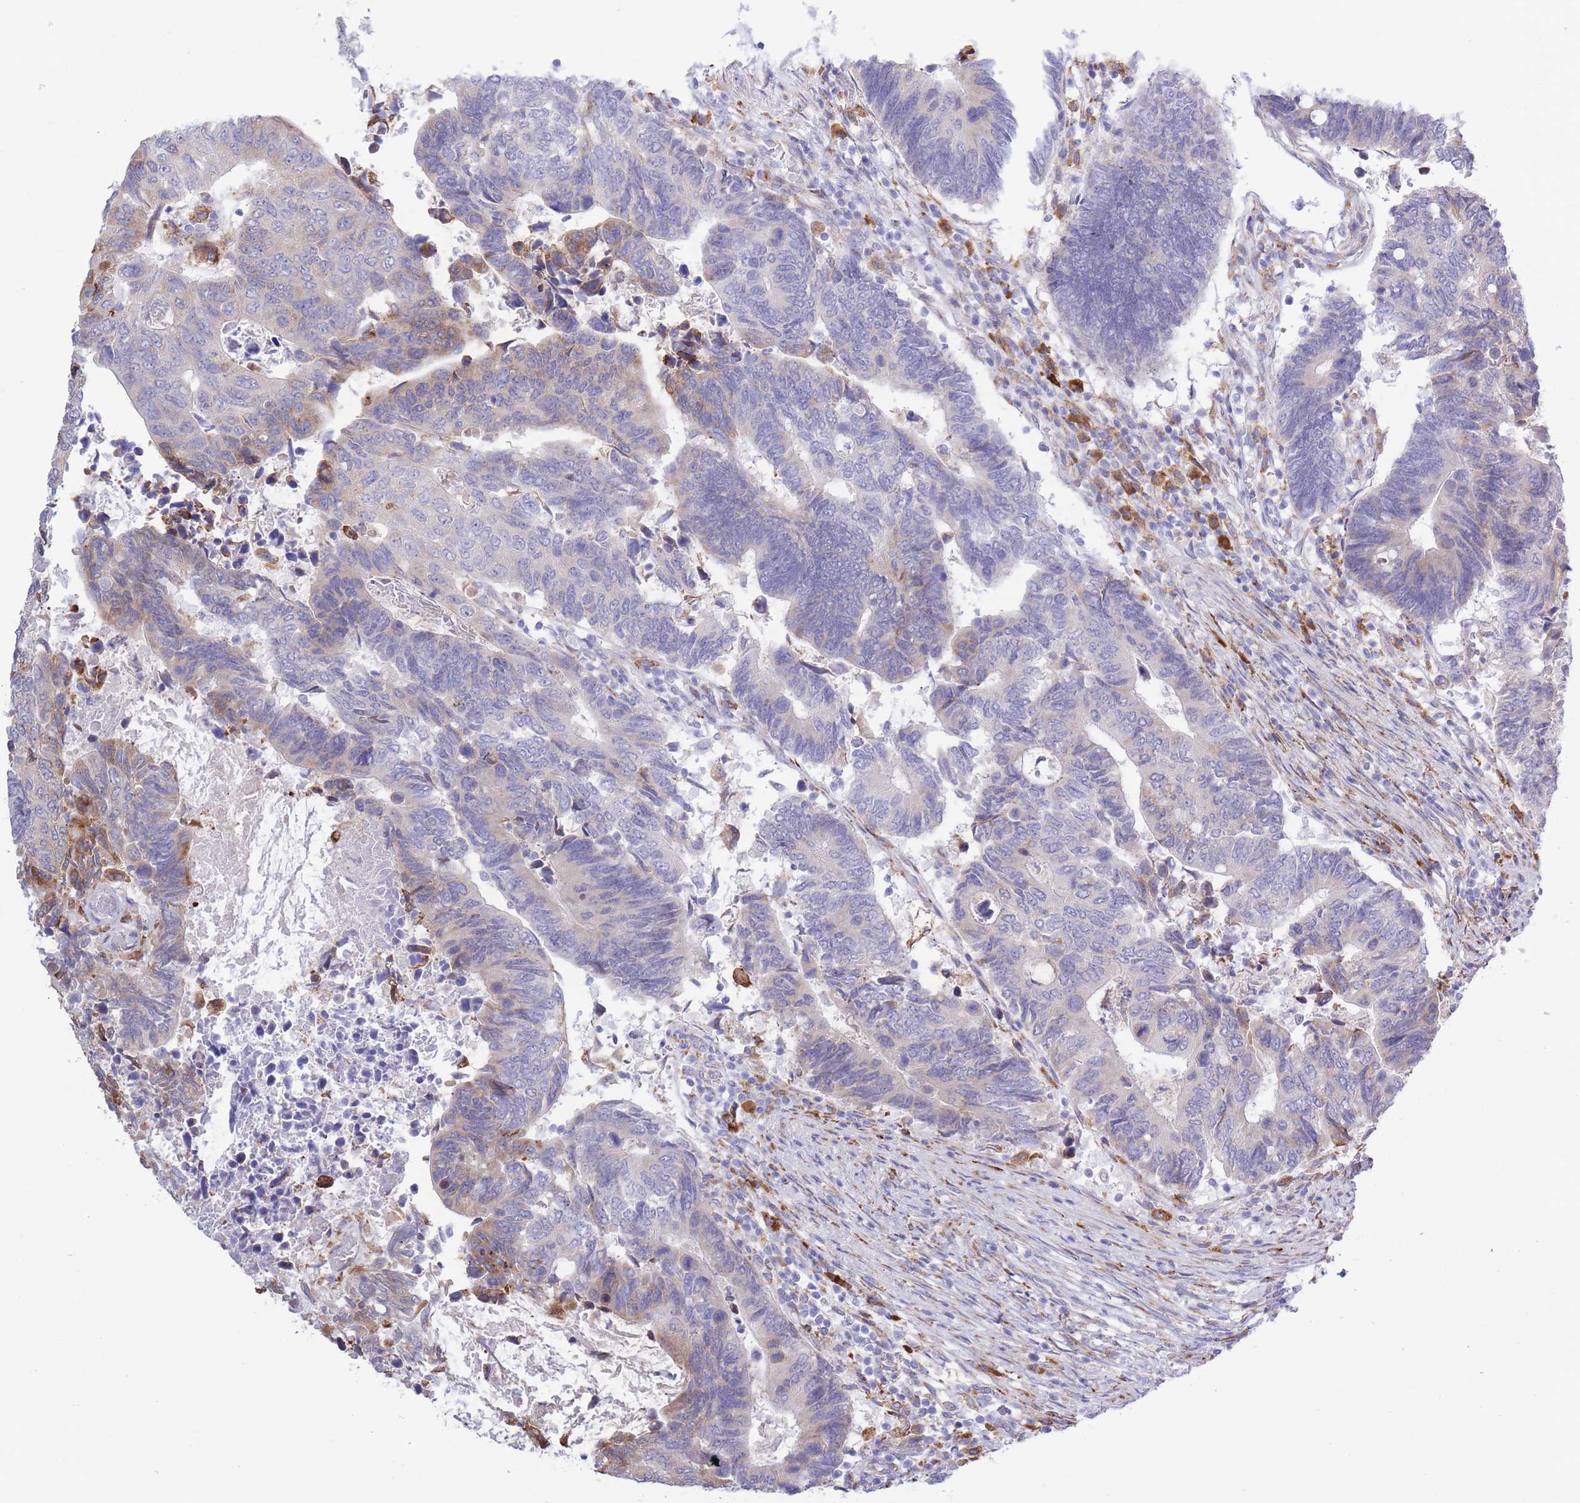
{"staining": {"intensity": "negative", "quantity": "none", "location": "none"}, "tissue": "colorectal cancer", "cell_type": "Tumor cells", "image_type": "cancer", "snomed": [{"axis": "morphology", "description": "Adenocarcinoma, NOS"}, {"axis": "topography", "description": "Colon"}], "caption": "High power microscopy micrograph of an immunohistochemistry (IHC) micrograph of colorectal cancer, revealing no significant expression in tumor cells.", "gene": "MYDGF", "patient": {"sex": "male", "age": 87}}